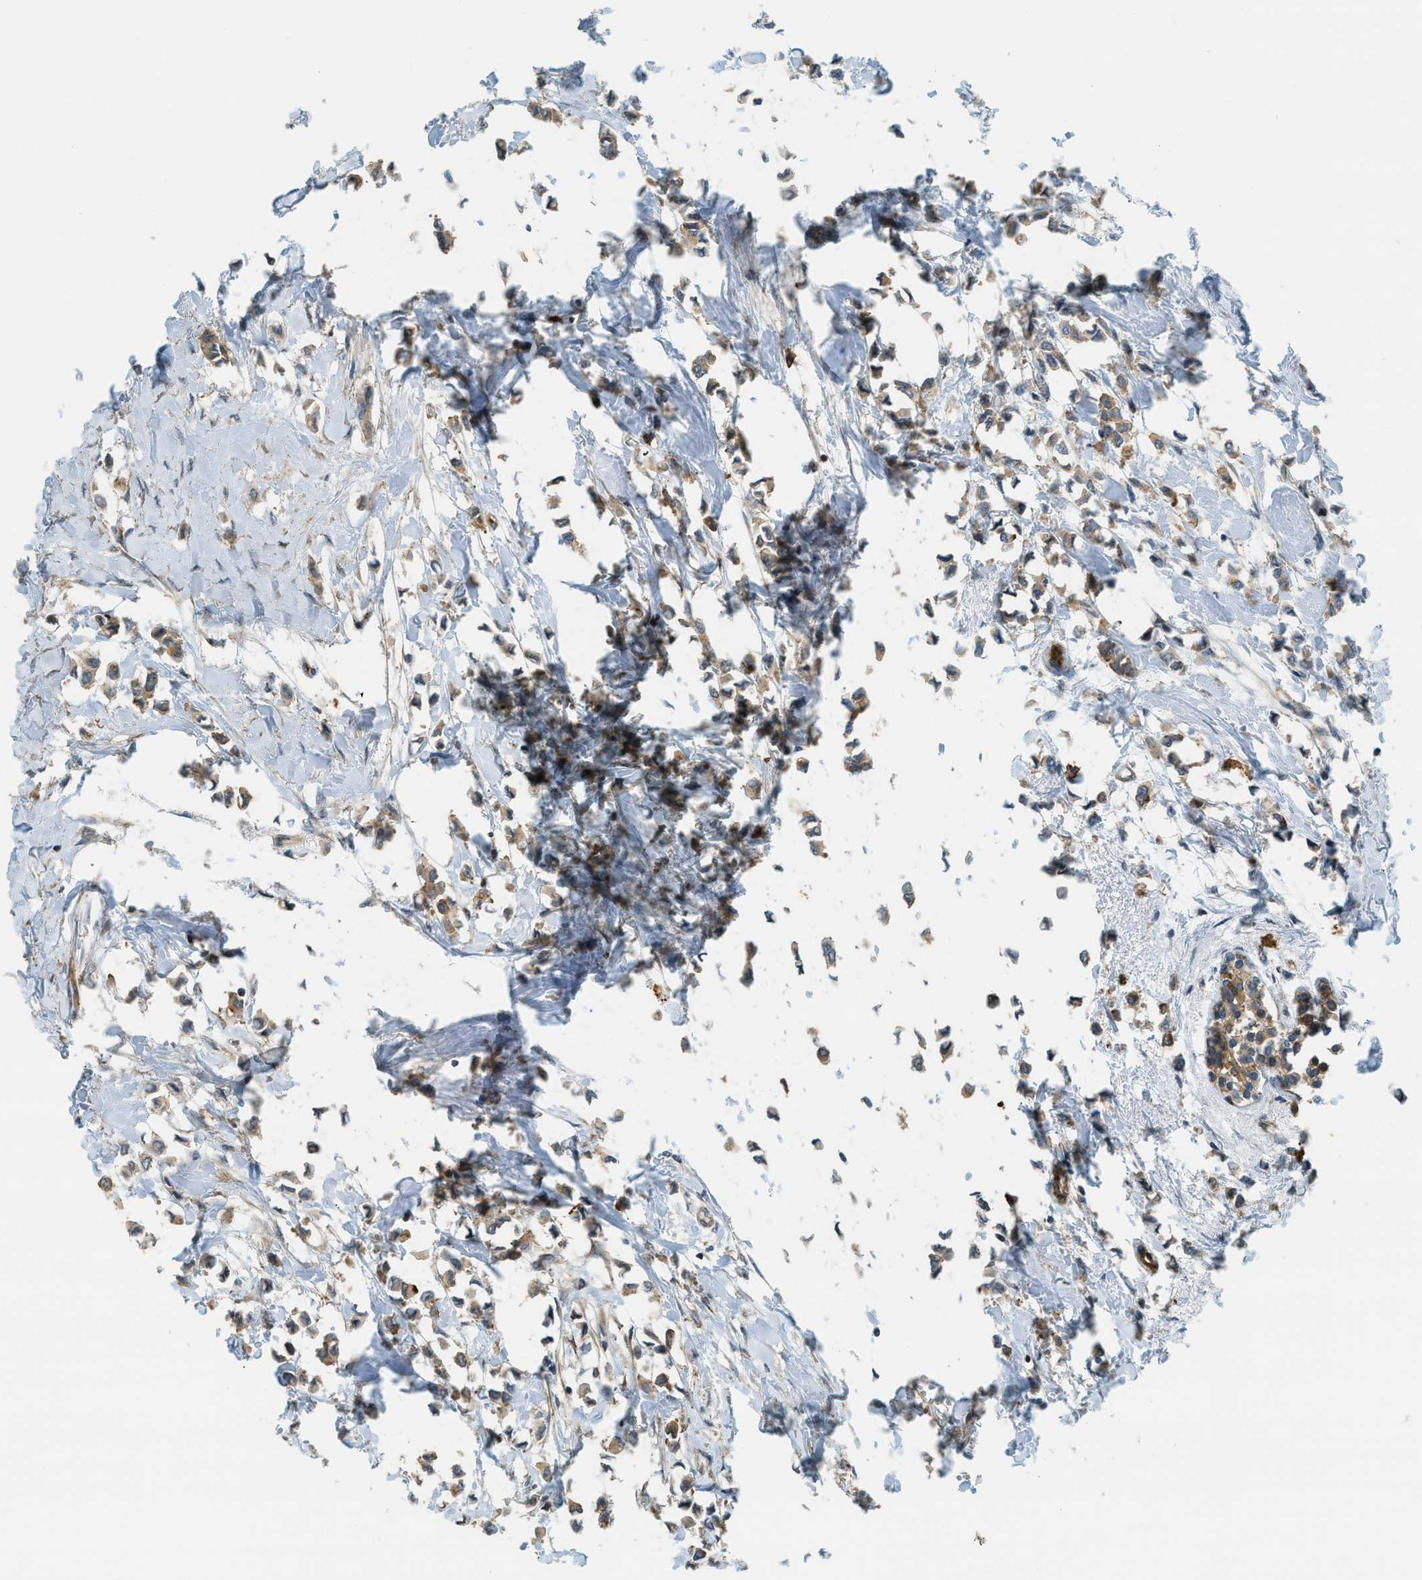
{"staining": {"intensity": "moderate", "quantity": ">75%", "location": "cytoplasmic/membranous"}, "tissue": "breast cancer", "cell_type": "Tumor cells", "image_type": "cancer", "snomed": [{"axis": "morphology", "description": "Lobular carcinoma"}, {"axis": "topography", "description": "Breast"}], "caption": "Breast cancer stained with DAB IHC exhibits medium levels of moderate cytoplasmic/membranous positivity in approximately >75% of tumor cells.", "gene": "KIAA1671", "patient": {"sex": "female", "age": 51}}